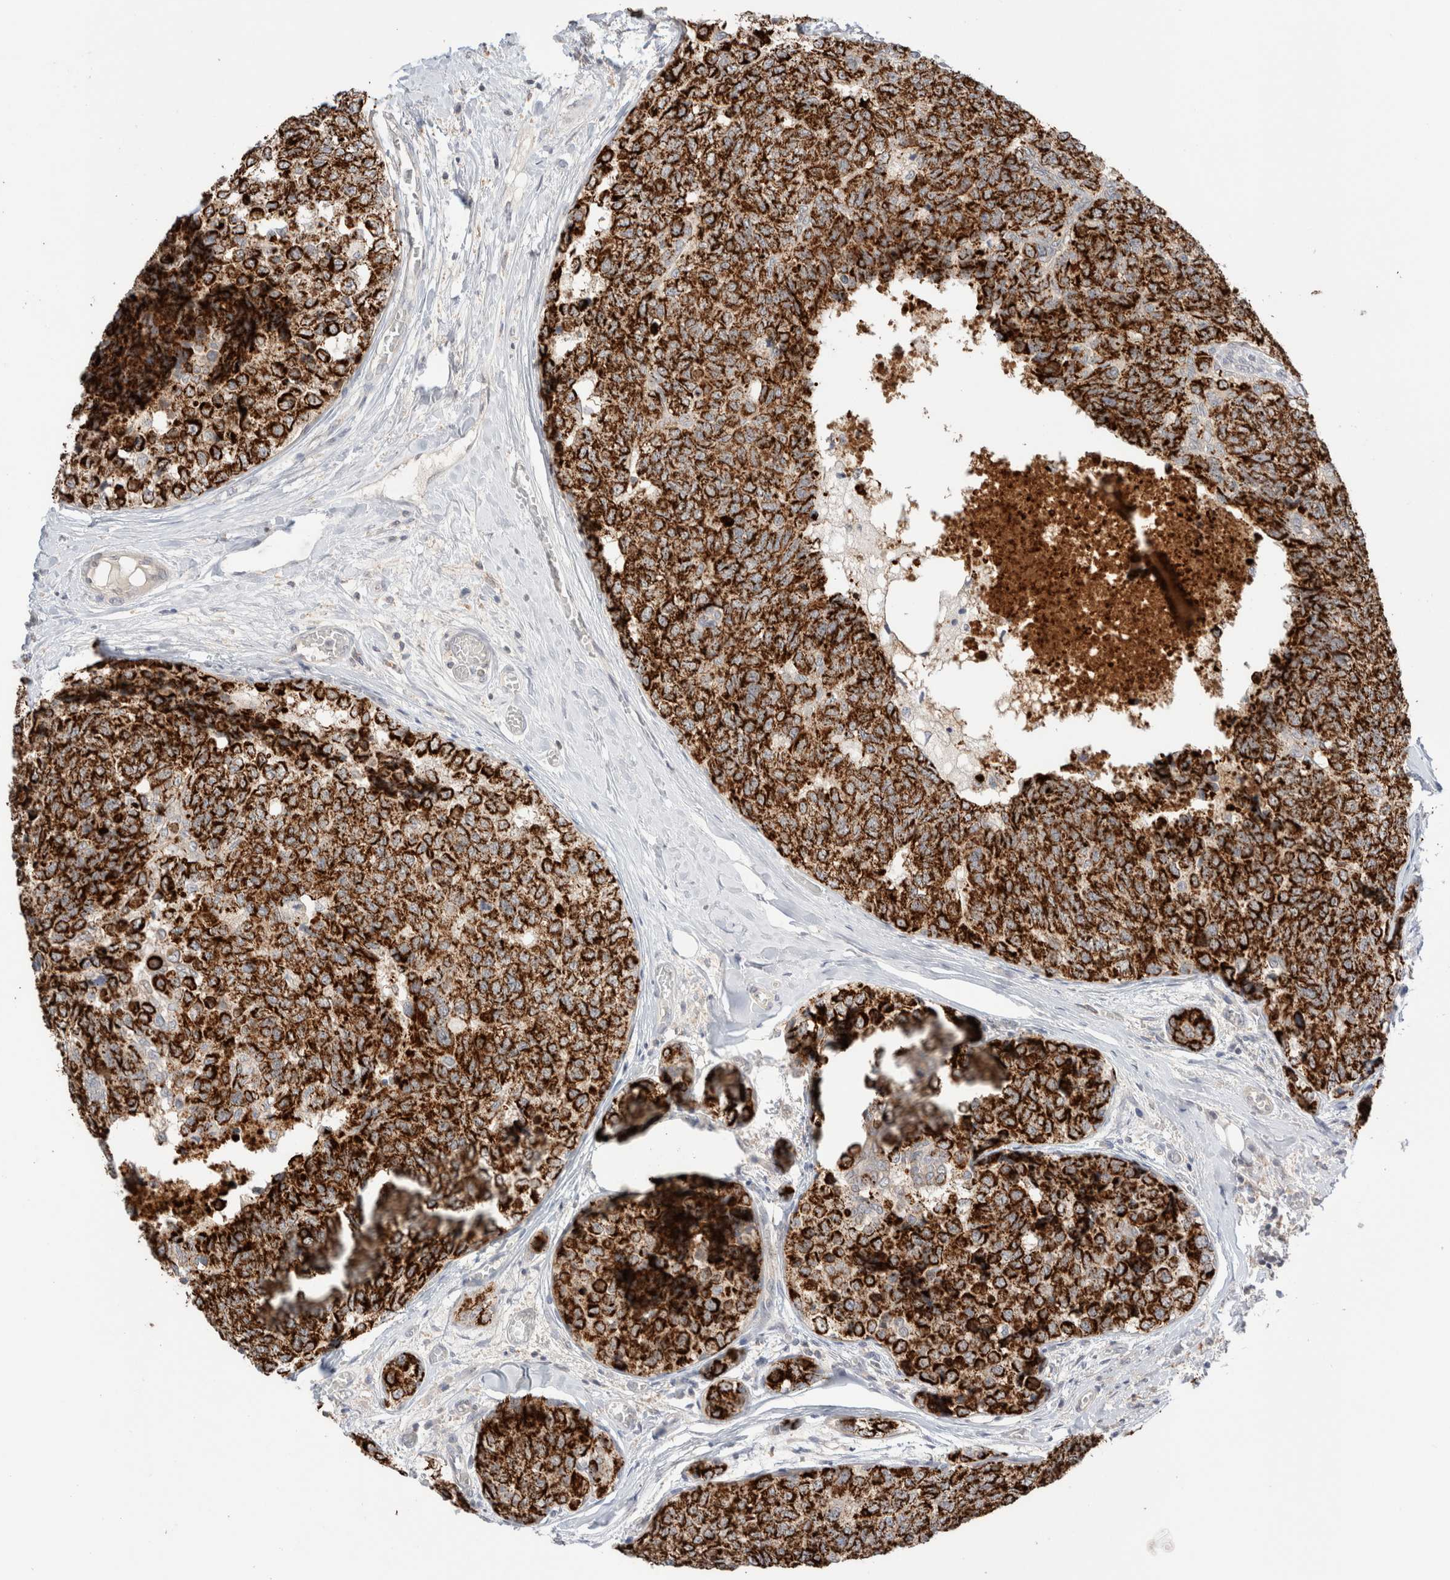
{"staining": {"intensity": "strong", "quantity": ">75%", "location": "cytoplasmic/membranous"}, "tissue": "breast cancer", "cell_type": "Tumor cells", "image_type": "cancer", "snomed": [{"axis": "morphology", "description": "Normal tissue, NOS"}, {"axis": "morphology", "description": "Duct carcinoma"}, {"axis": "topography", "description": "Breast"}], "caption": "A brown stain labels strong cytoplasmic/membranous expression of a protein in human intraductal carcinoma (breast) tumor cells. Ihc stains the protein of interest in brown and the nuclei are stained blue.", "gene": "TRIM41", "patient": {"sex": "female", "age": 43}}